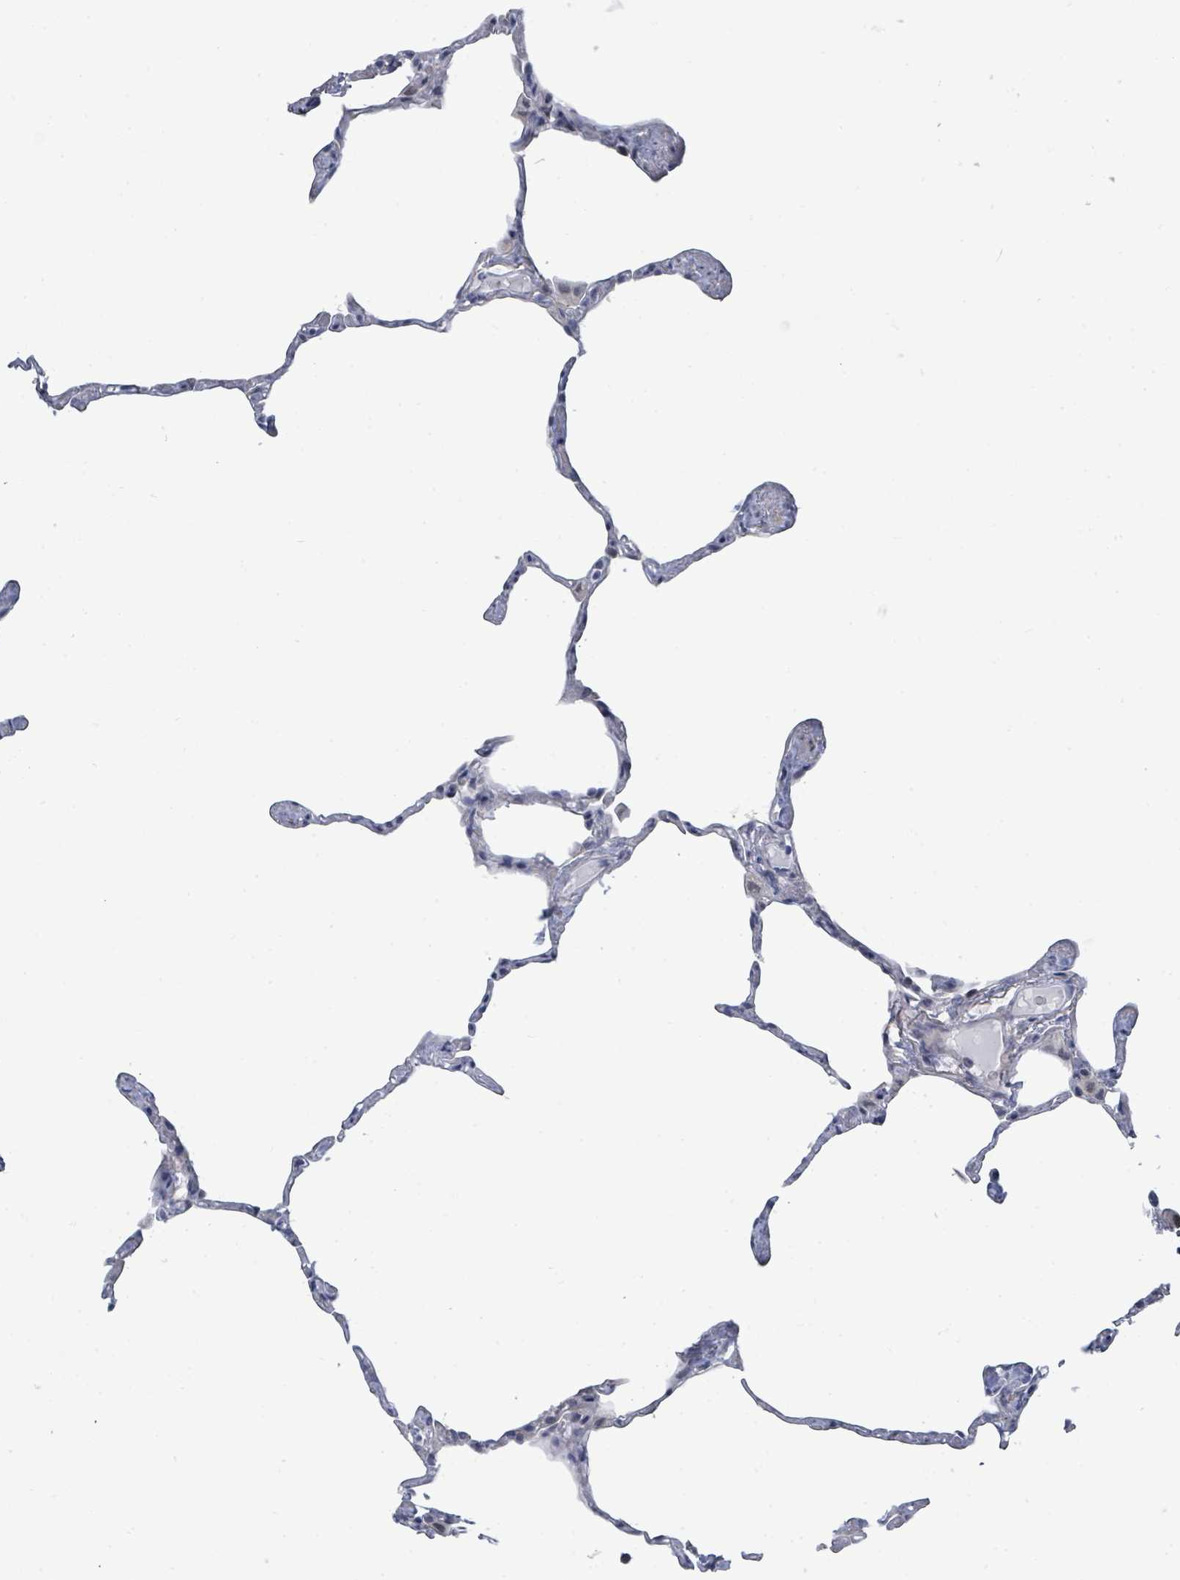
{"staining": {"intensity": "weak", "quantity": "<25%", "location": "nuclear"}, "tissue": "lung", "cell_type": "Alveolar cells", "image_type": "normal", "snomed": [{"axis": "morphology", "description": "Normal tissue, NOS"}, {"axis": "topography", "description": "Lung"}], "caption": "The histopathology image displays no significant positivity in alveolar cells of lung.", "gene": "CT45A10", "patient": {"sex": "male", "age": 65}}